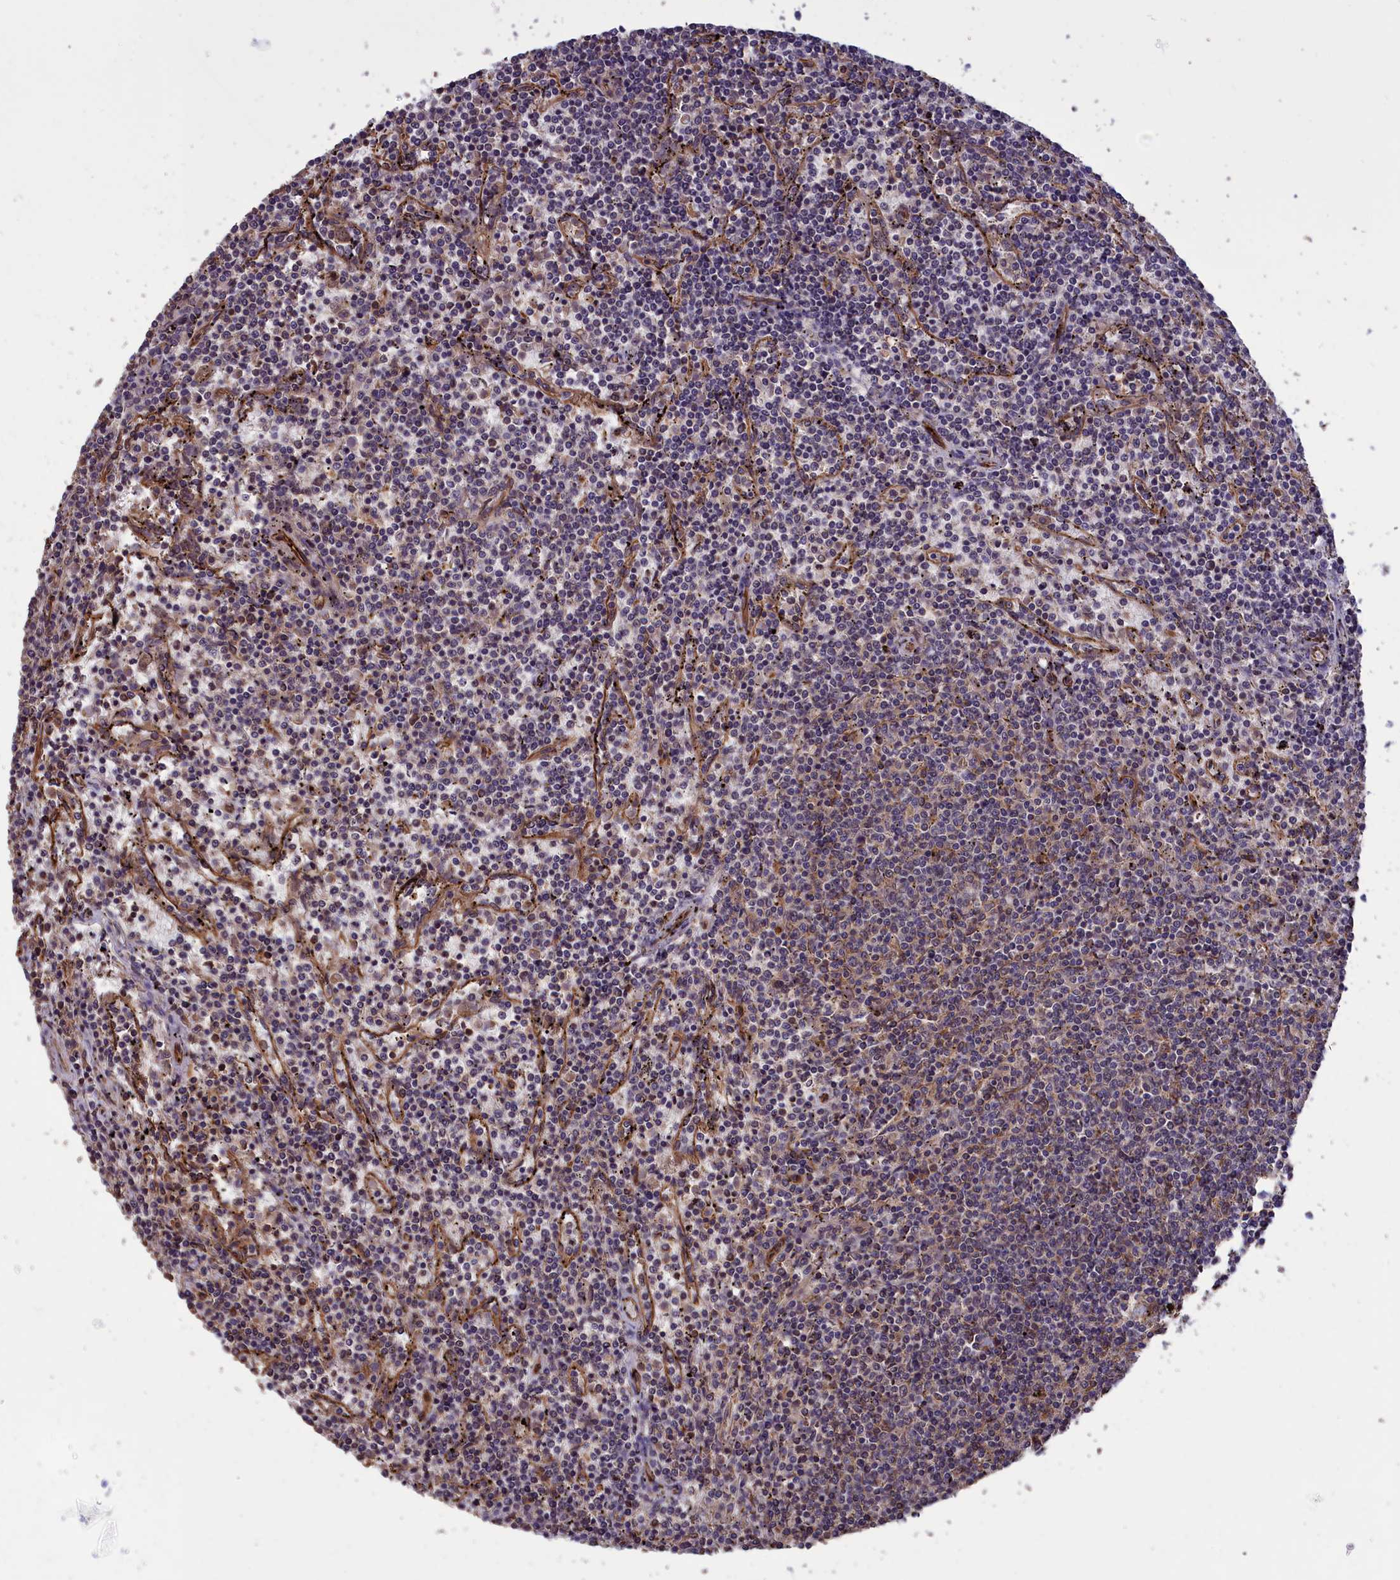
{"staining": {"intensity": "negative", "quantity": "none", "location": "none"}, "tissue": "lymphoma", "cell_type": "Tumor cells", "image_type": "cancer", "snomed": [{"axis": "morphology", "description": "Malignant lymphoma, non-Hodgkin's type, Low grade"}, {"axis": "topography", "description": "Spleen"}], "caption": "DAB (3,3'-diaminobenzidine) immunohistochemical staining of malignant lymphoma, non-Hodgkin's type (low-grade) demonstrates no significant staining in tumor cells.", "gene": "DAPK3", "patient": {"sex": "female", "age": 50}}